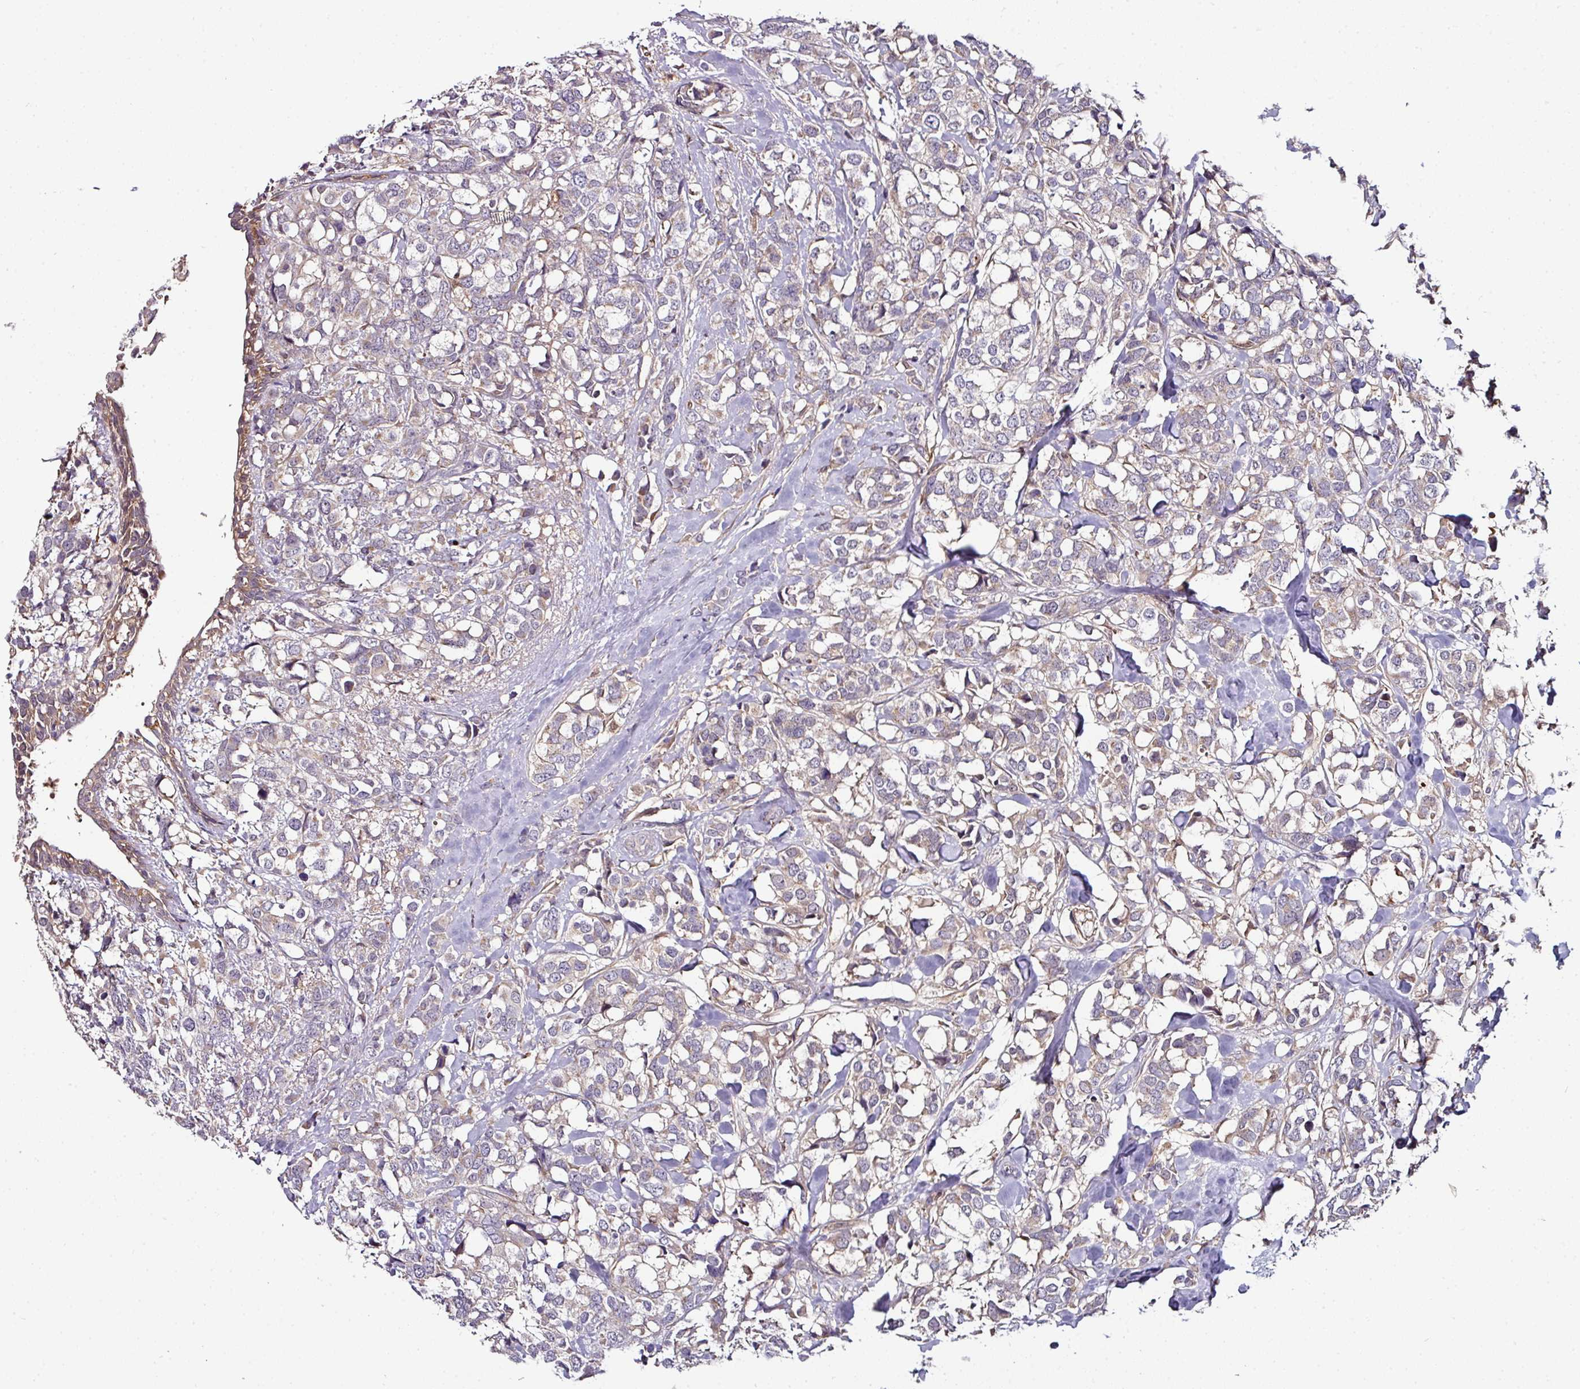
{"staining": {"intensity": "negative", "quantity": "none", "location": "none"}, "tissue": "breast cancer", "cell_type": "Tumor cells", "image_type": "cancer", "snomed": [{"axis": "morphology", "description": "Lobular carcinoma"}, {"axis": "topography", "description": "Breast"}], "caption": "Tumor cells show no significant staining in breast cancer (lobular carcinoma).", "gene": "CTDSP2", "patient": {"sex": "female", "age": 59}}